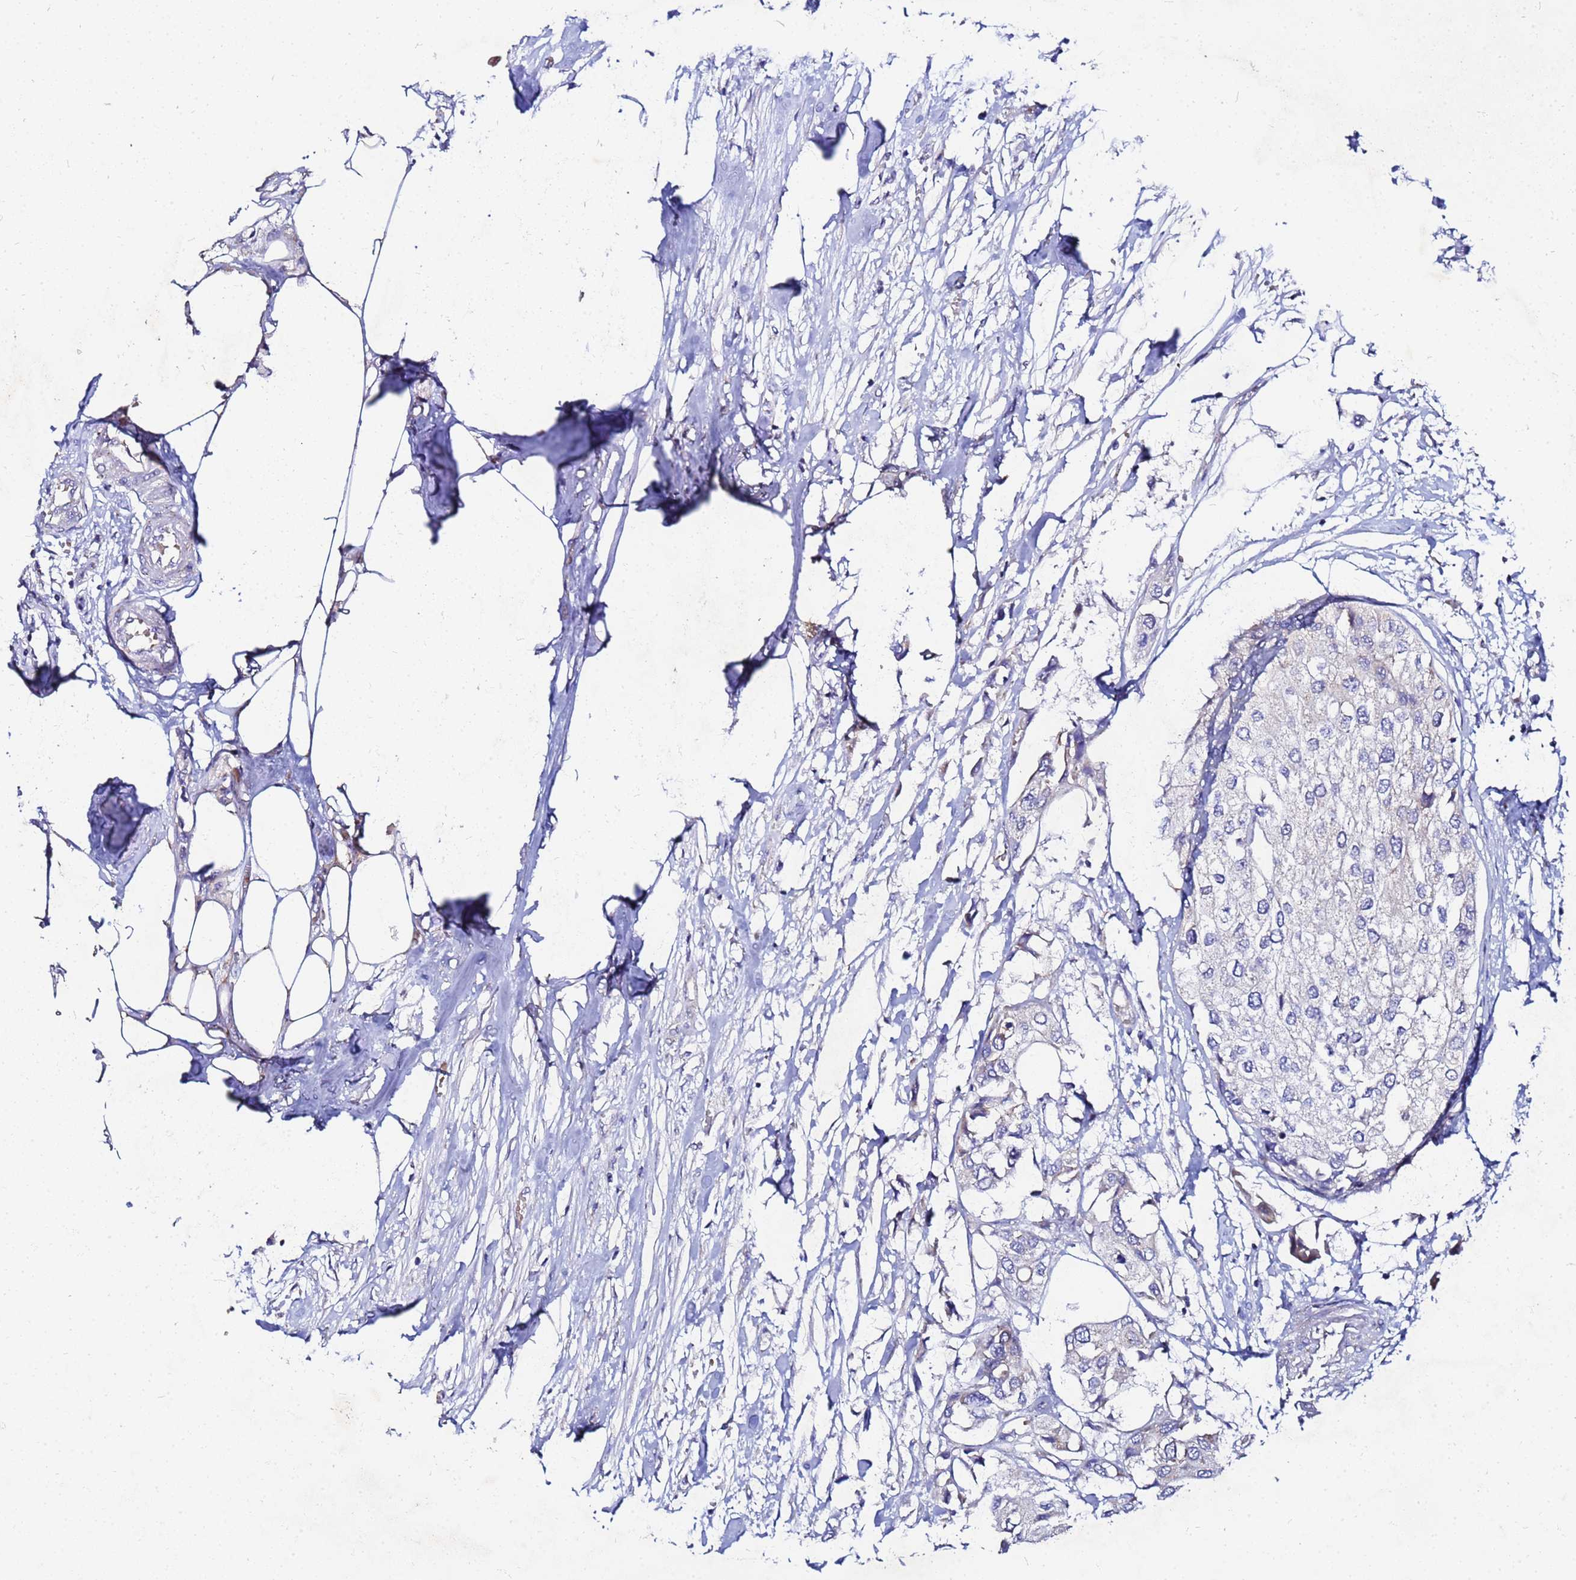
{"staining": {"intensity": "negative", "quantity": "none", "location": "none"}, "tissue": "urothelial cancer", "cell_type": "Tumor cells", "image_type": "cancer", "snomed": [{"axis": "morphology", "description": "Urothelial carcinoma, High grade"}, {"axis": "topography", "description": "Urinary bladder"}], "caption": "A histopathology image of urothelial cancer stained for a protein exhibits no brown staining in tumor cells. Nuclei are stained in blue.", "gene": "FAHD2A", "patient": {"sex": "male", "age": 64}}